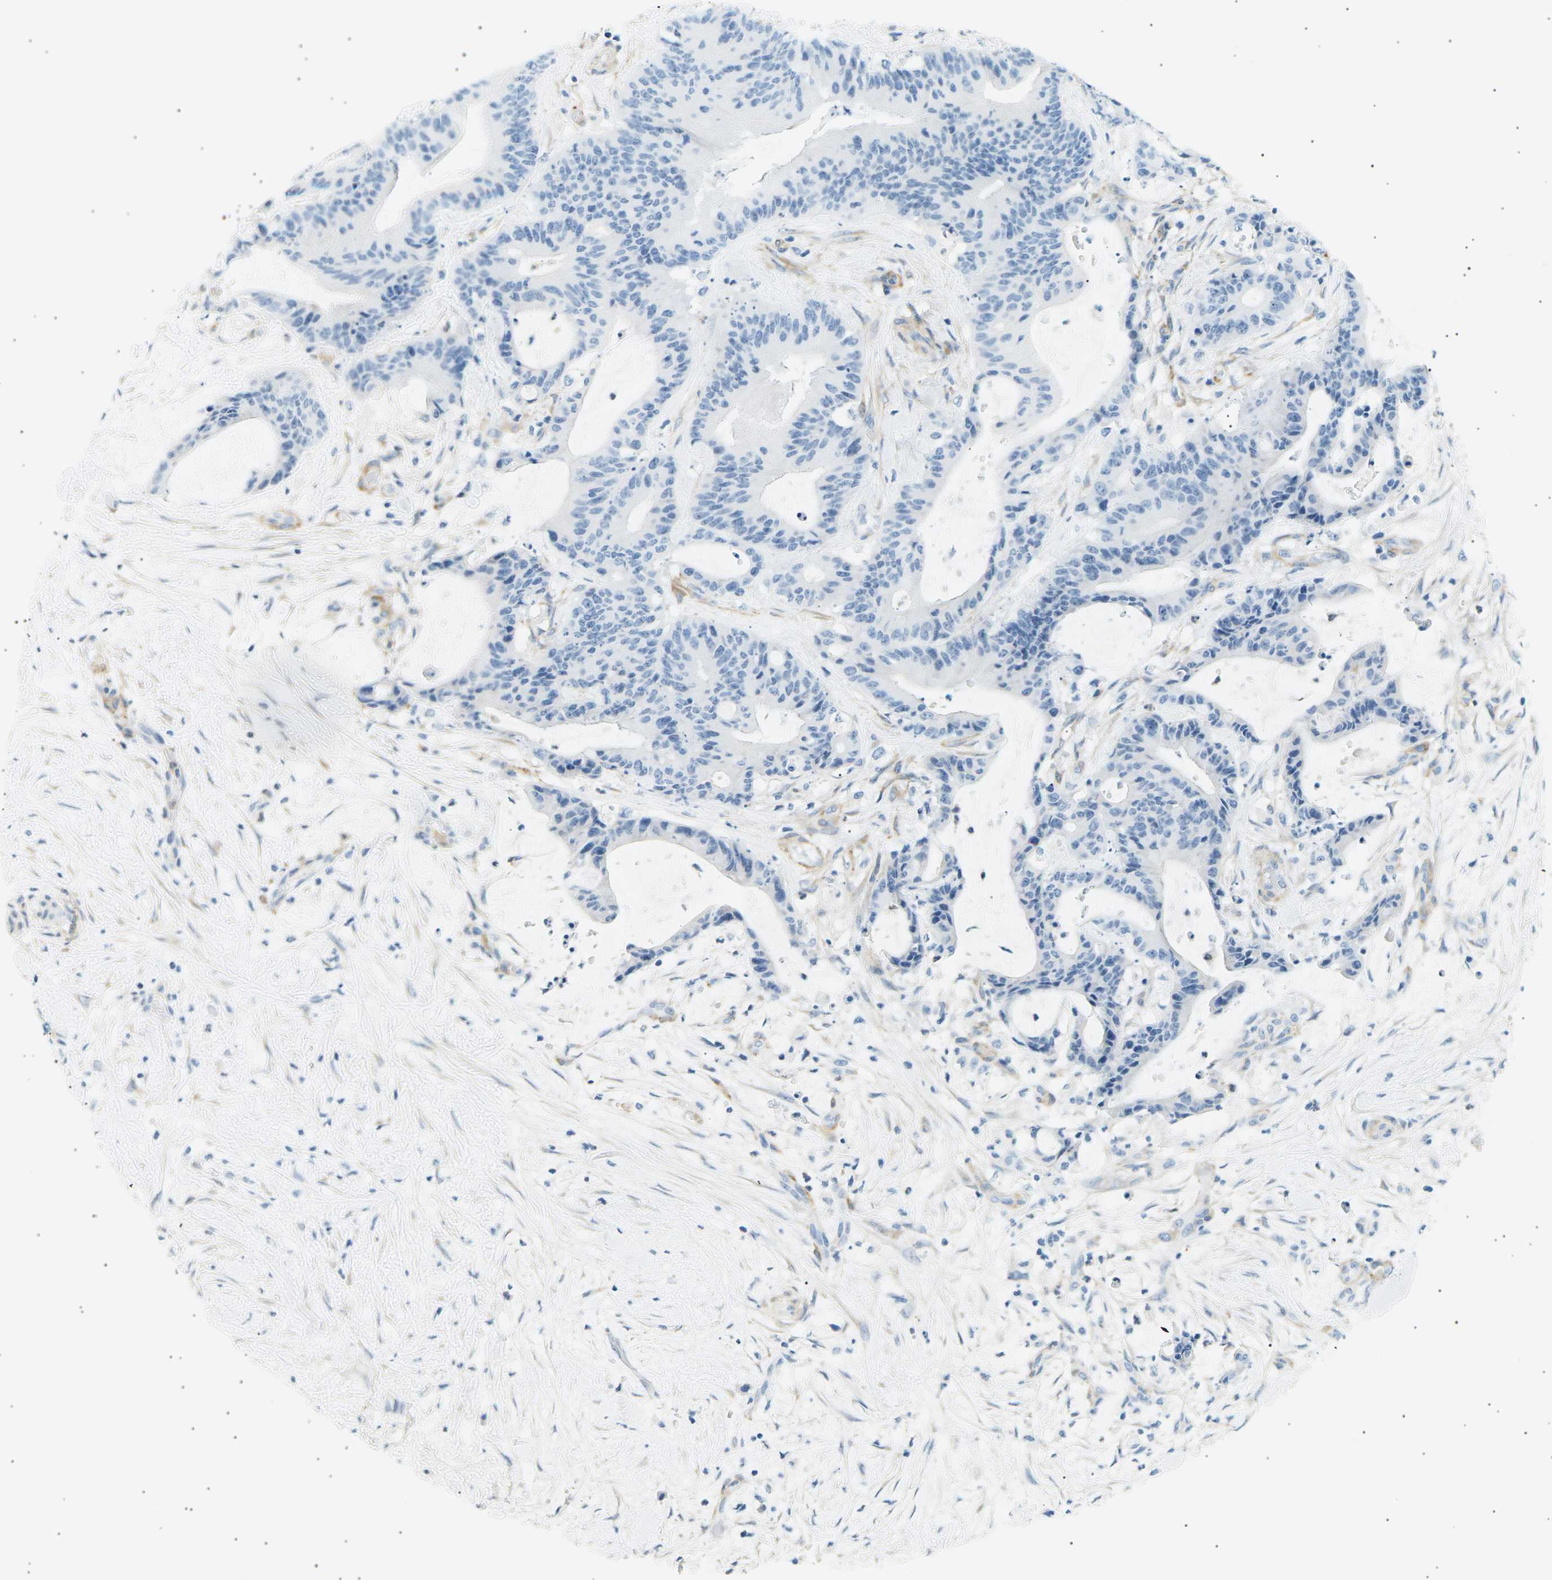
{"staining": {"intensity": "negative", "quantity": "none", "location": "none"}, "tissue": "liver cancer", "cell_type": "Tumor cells", "image_type": "cancer", "snomed": [{"axis": "morphology", "description": "Cholangiocarcinoma"}, {"axis": "topography", "description": "Liver"}], "caption": "DAB immunohistochemical staining of cholangiocarcinoma (liver) displays no significant staining in tumor cells. Nuclei are stained in blue.", "gene": "SEPTIN5", "patient": {"sex": "female", "age": 73}}